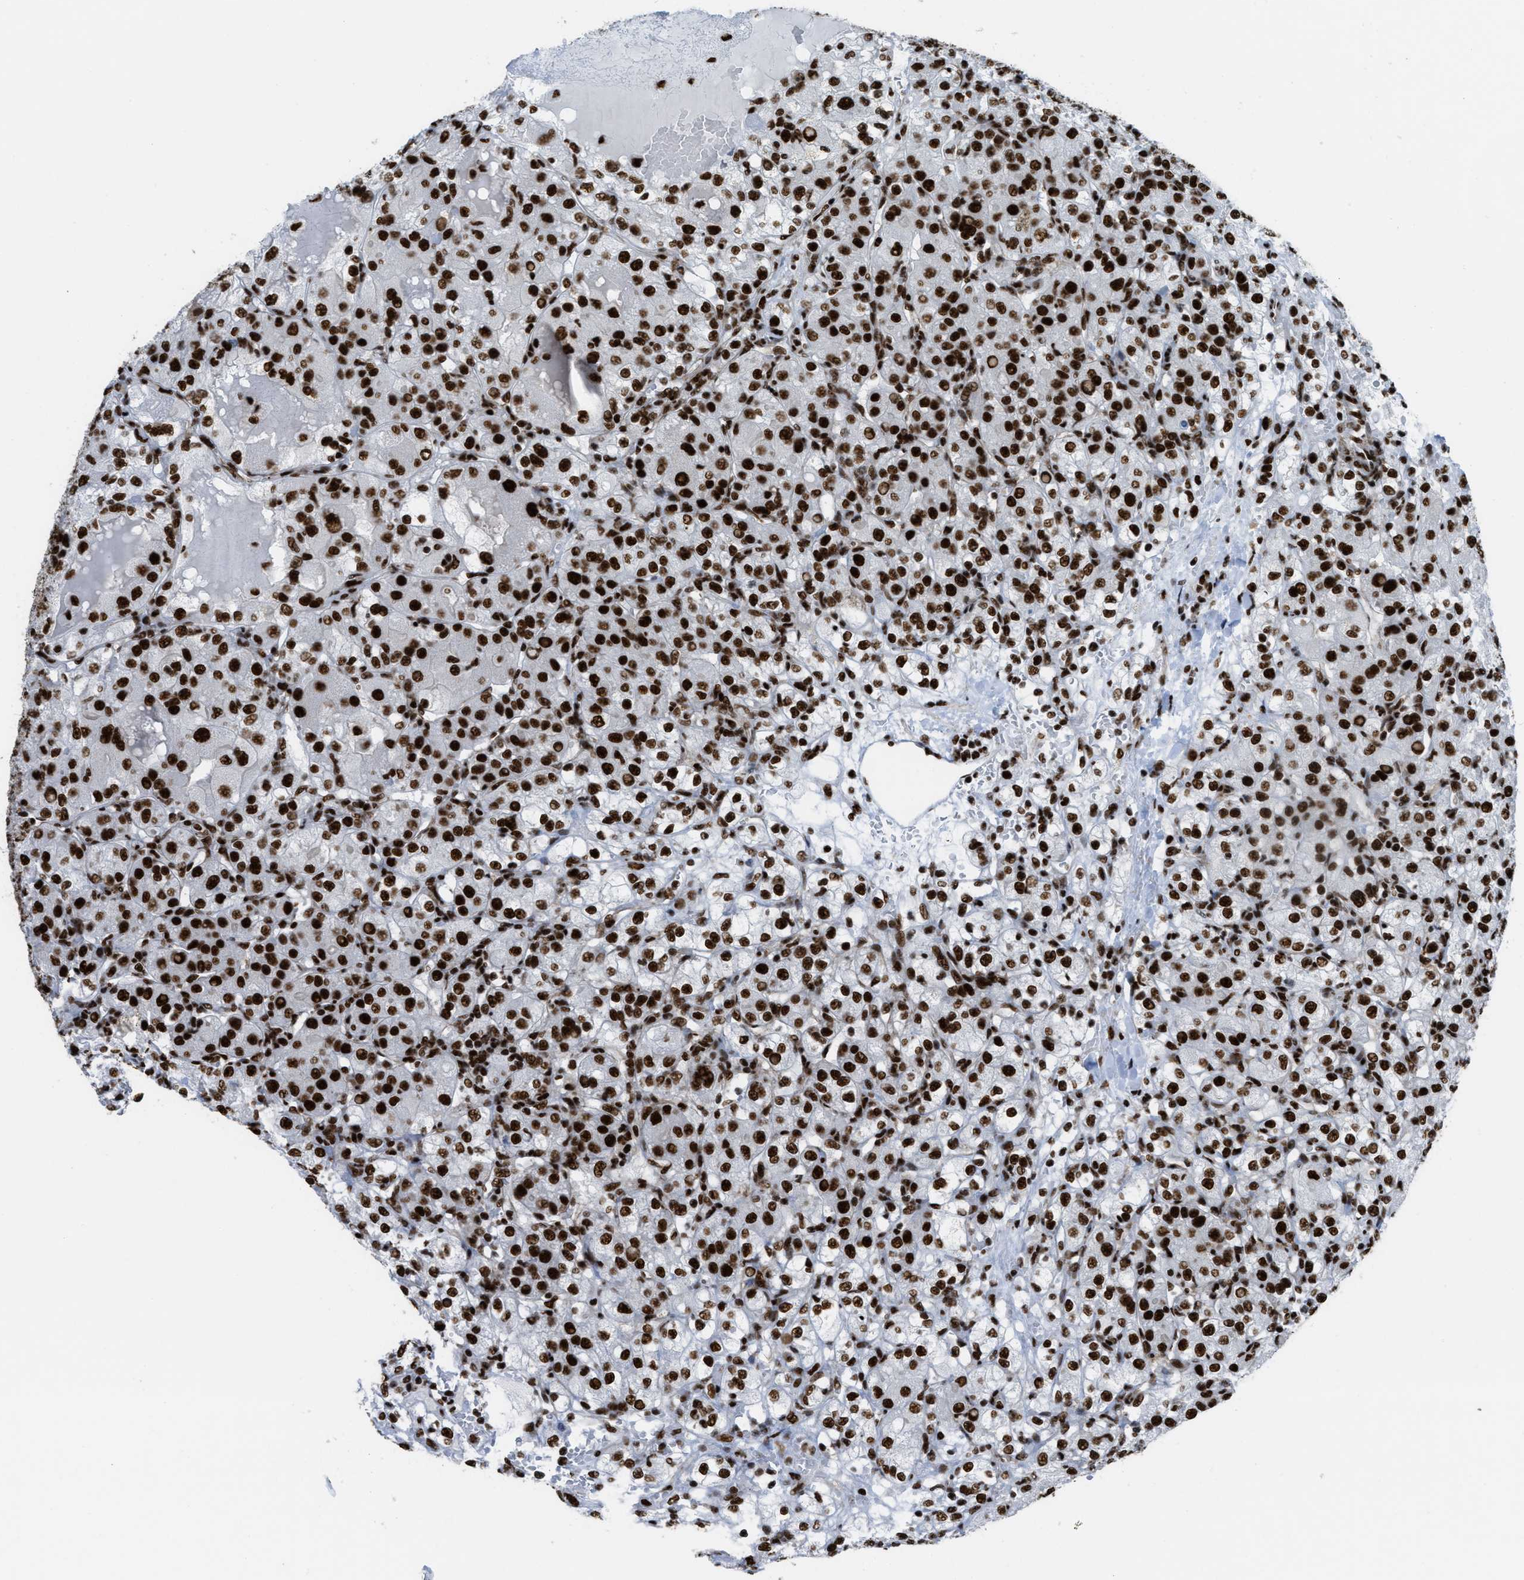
{"staining": {"intensity": "strong", "quantity": ">75%", "location": "nuclear"}, "tissue": "renal cancer", "cell_type": "Tumor cells", "image_type": "cancer", "snomed": [{"axis": "morphology", "description": "Normal tissue, NOS"}, {"axis": "morphology", "description": "Adenocarcinoma, NOS"}, {"axis": "topography", "description": "Kidney"}], "caption": "Renal cancer (adenocarcinoma) stained with immunohistochemistry (IHC) shows strong nuclear expression in approximately >75% of tumor cells. (Stains: DAB in brown, nuclei in blue, Microscopy: brightfield microscopy at high magnification).", "gene": "ZNF207", "patient": {"sex": "male", "age": 61}}